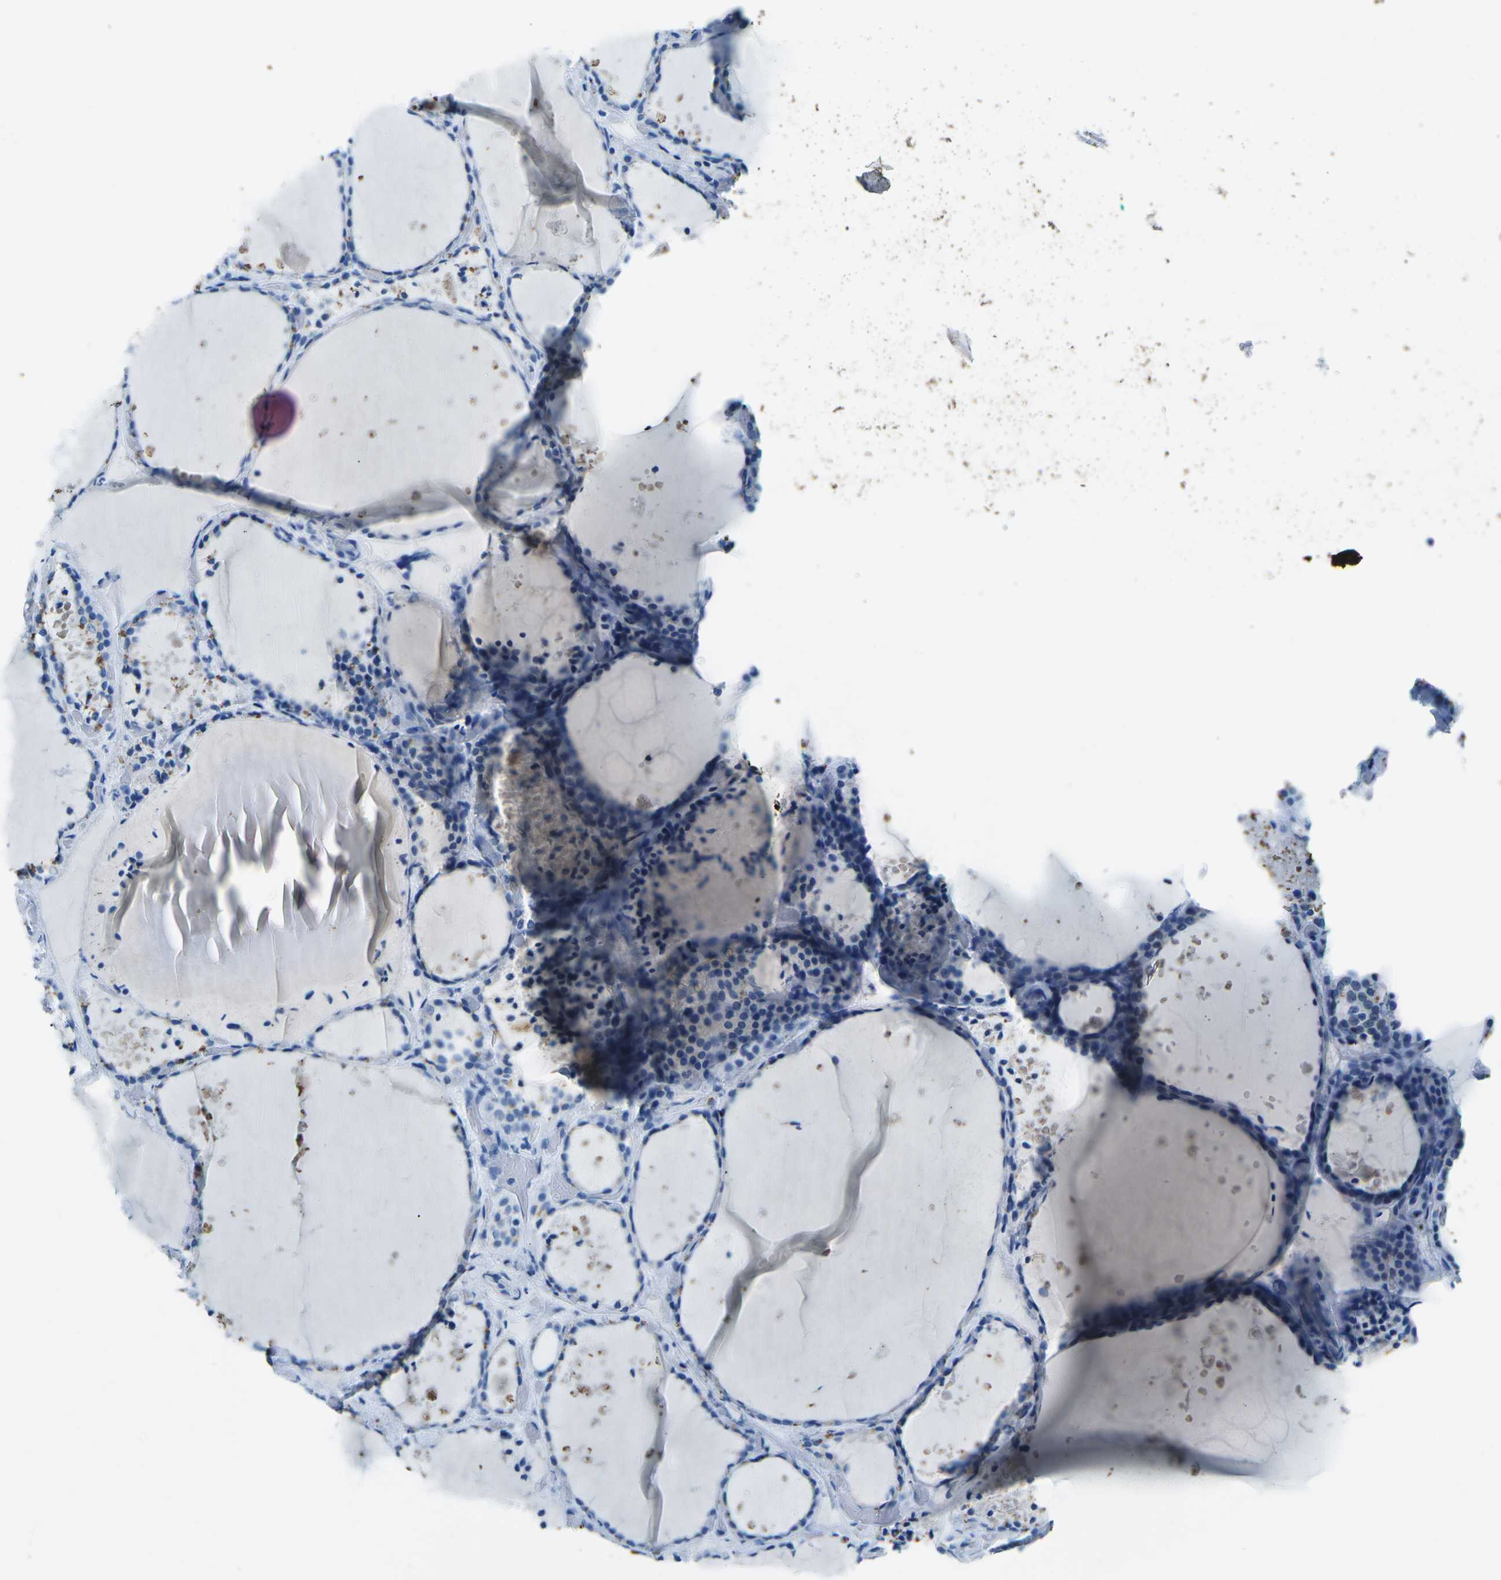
{"staining": {"intensity": "negative", "quantity": "none", "location": "none"}, "tissue": "thyroid gland", "cell_type": "Glandular cells", "image_type": "normal", "snomed": [{"axis": "morphology", "description": "Normal tissue, NOS"}, {"axis": "topography", "description": "Thyroid gland"}], "caption": "IHC micrograph of unremarkable thyroid gland: human thyroid gland stained with DAB demonstrates no significant protein staining in glandular cells. The staining is performed using DAB brown chromogen with nuclei counter-stained in using hematoxylin.", "gene": "MYH8", "patient": {"sex": "female", "age": 44}}